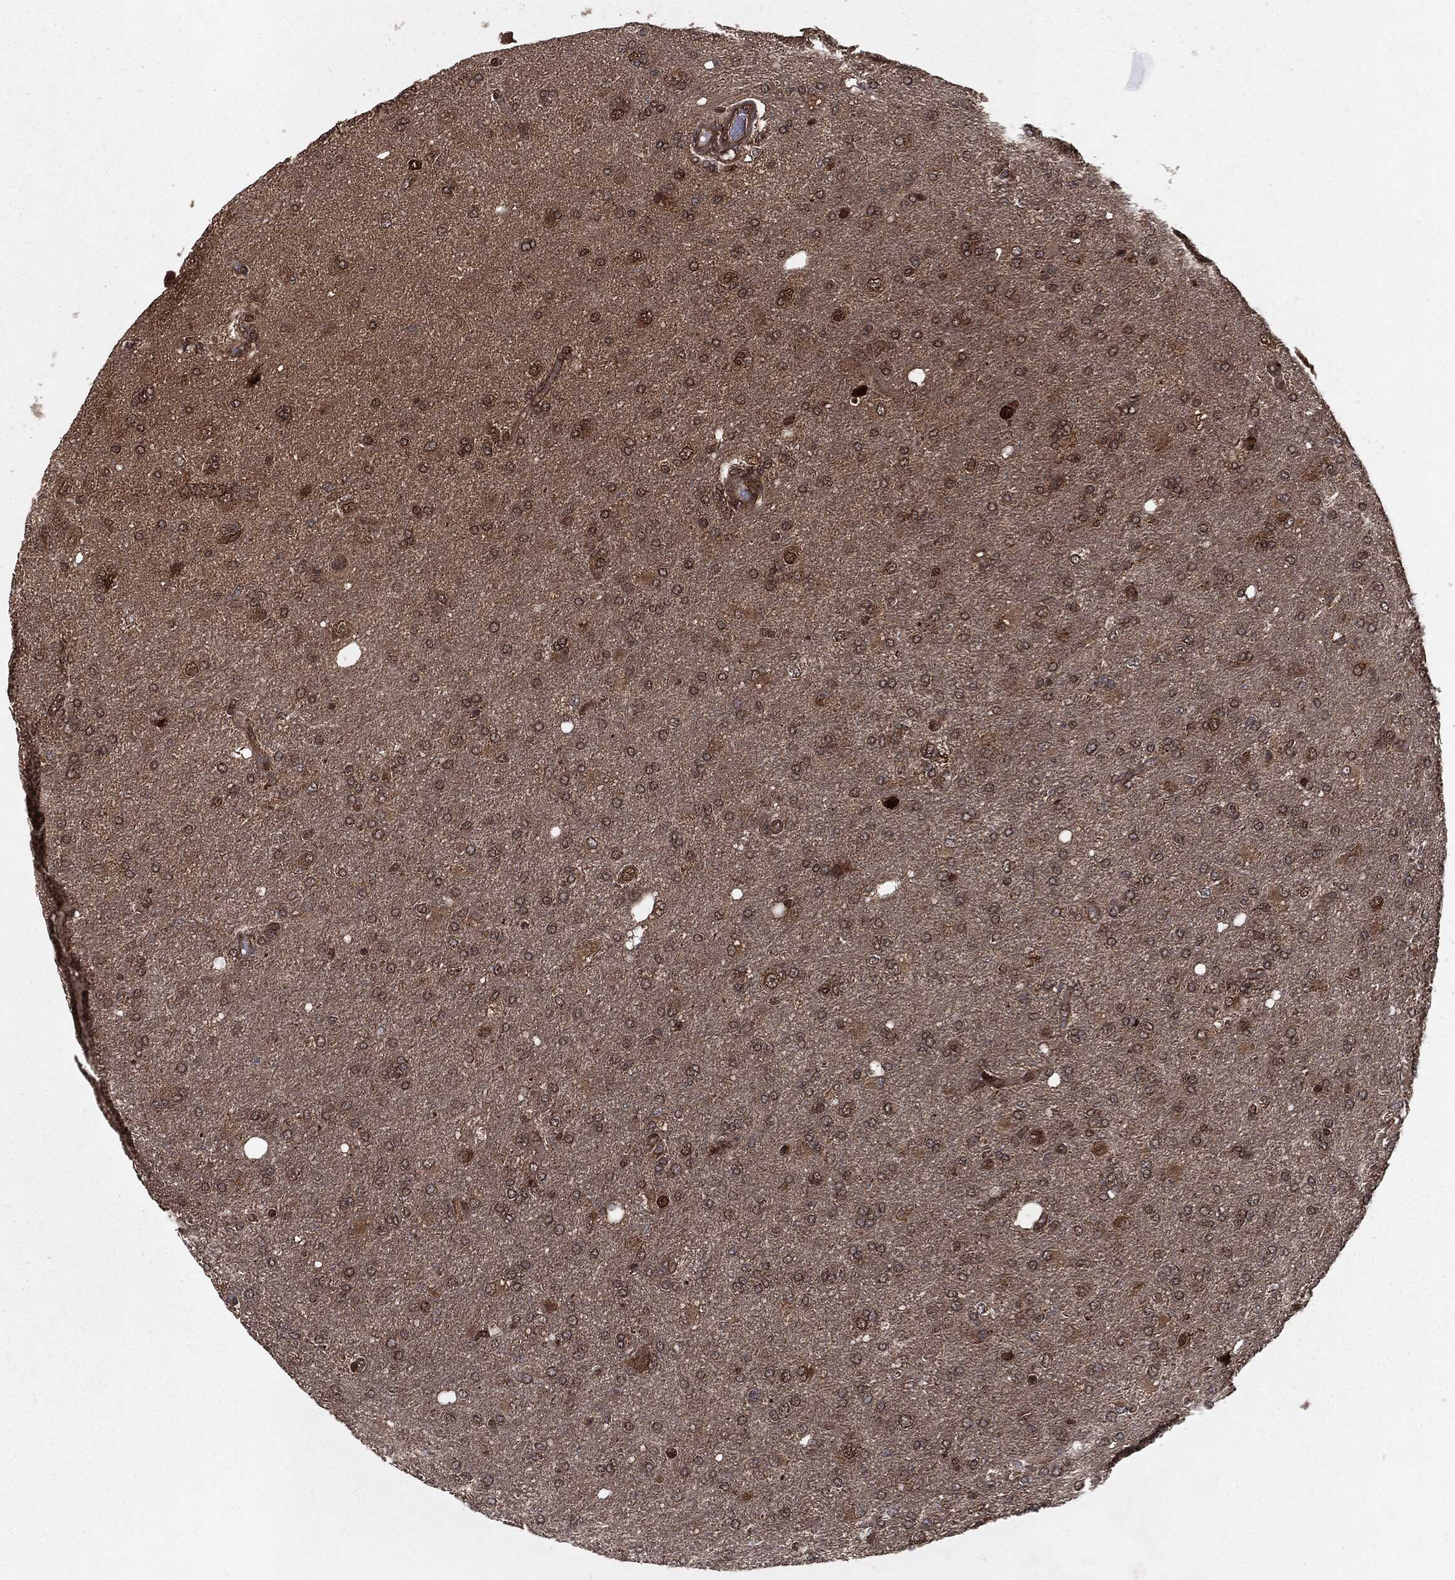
{"staining": {"intensity": "moderate", "quantity": "<25%", "location": "cytoplasmic/membranous,nuclear"}, "tissue": "glioma", "cell_type": "Tumor cells", "image_type": "cancer", "snomed": [{"axis": "morphology", "description": "Glioma, malignant, High grade"}, {"axis": "topography", "description": "Cerebral cortex"}], "caption": "Protein positivity by IHC shows moderate cytoplasmic/membranous and nuclear staining in about <25% of tumor cells in glioma.", "gene": "RANBP9", "patient": {"sex": "male", "age": 70}}